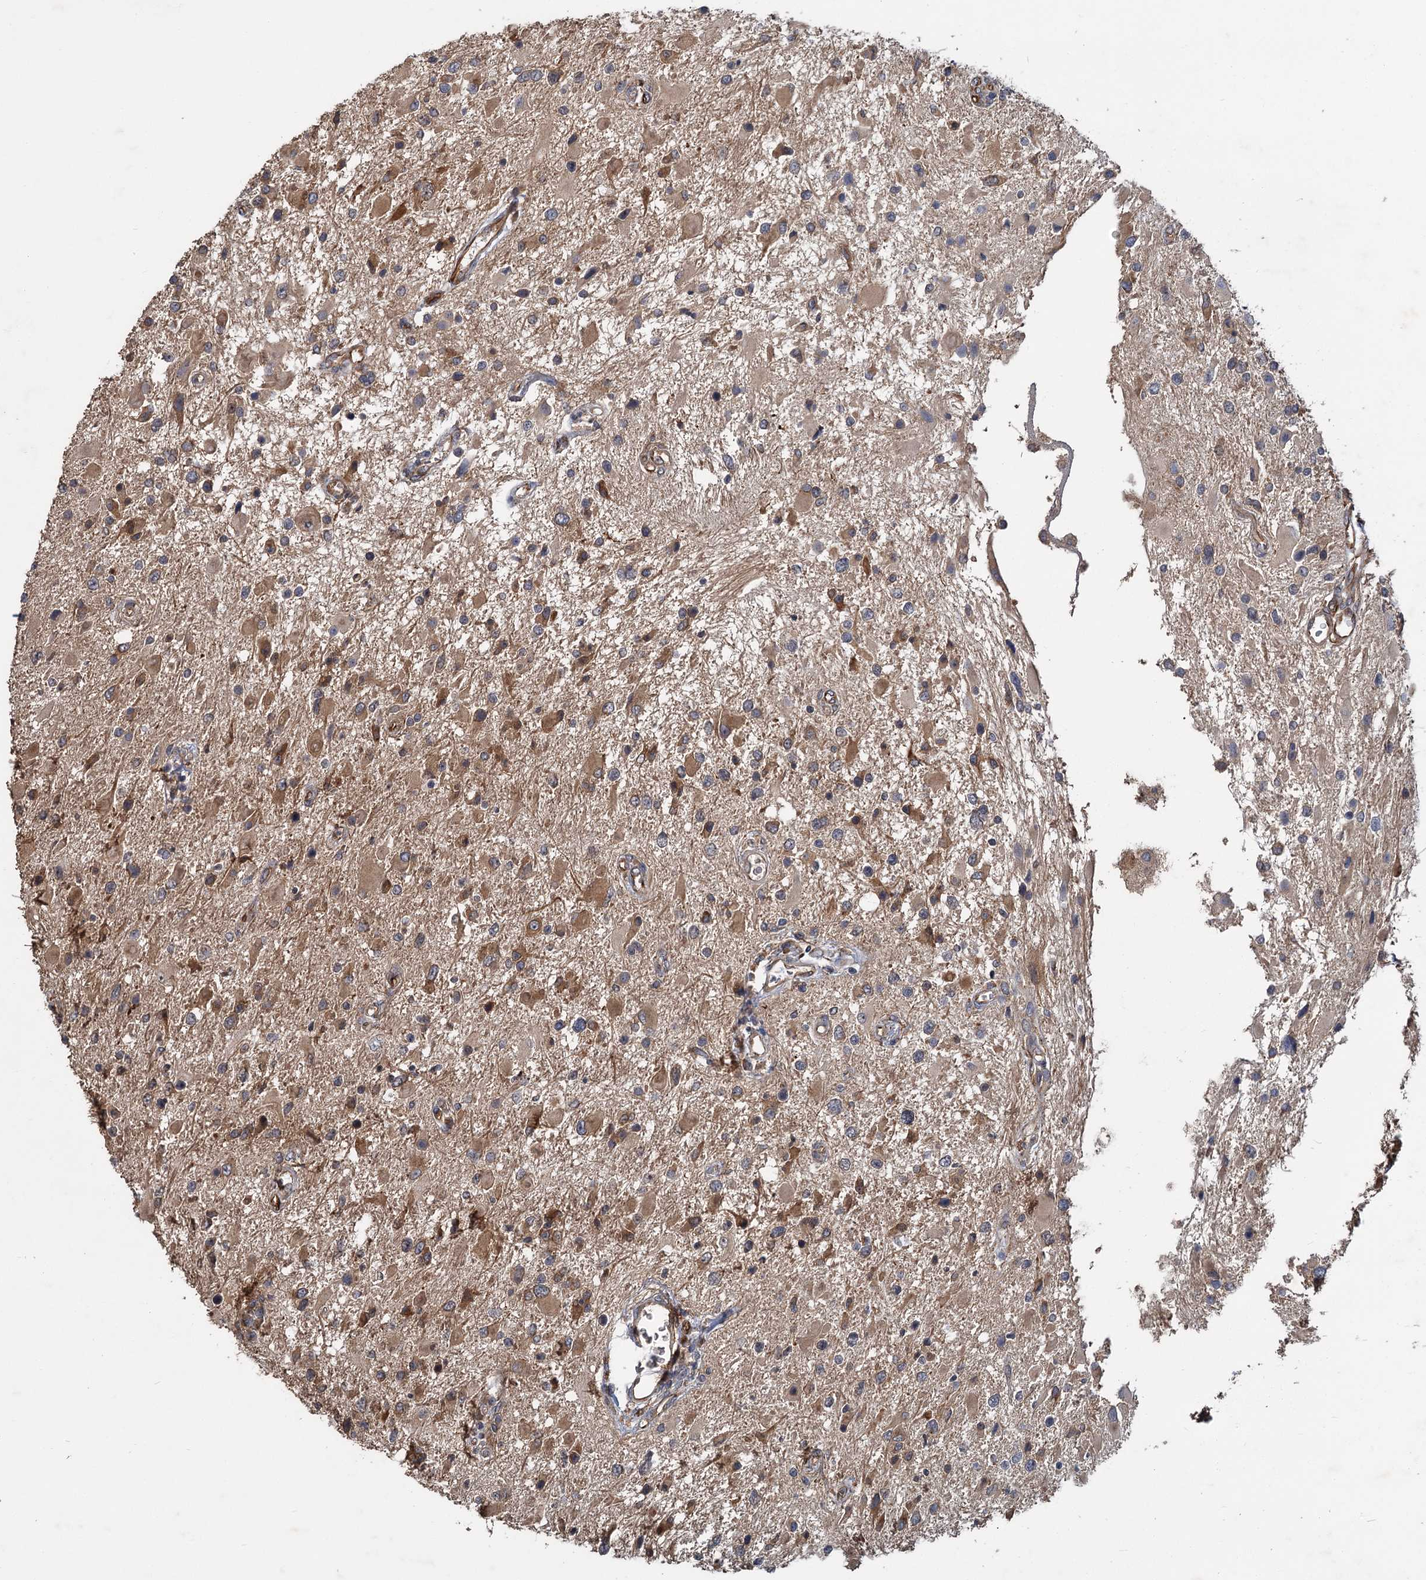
{"staining": {"intensity": "moderate", "quantity": ">75%", "location": "cytoplasmic/membranous"}, "tissue": "glioma", "cell_type": "Tumor cells", "image_type": "cancer", "snomed": [{"axis": "morphology", "description": "Glioma, malignant, High grade"}, {"axis": "topography", "description": "Brain"}], "caption": "DAB immunohistochemical staining of high-grade glioma (malignant) exhibits moderate cytoplasmic/membranous protein positivity in approximately >75% of tumor cells. (brown staining indicates protein expression, while blue staining denotes nuclei).", "gene": "PKN2", "patient": {"sex": "male", "age": 53}}